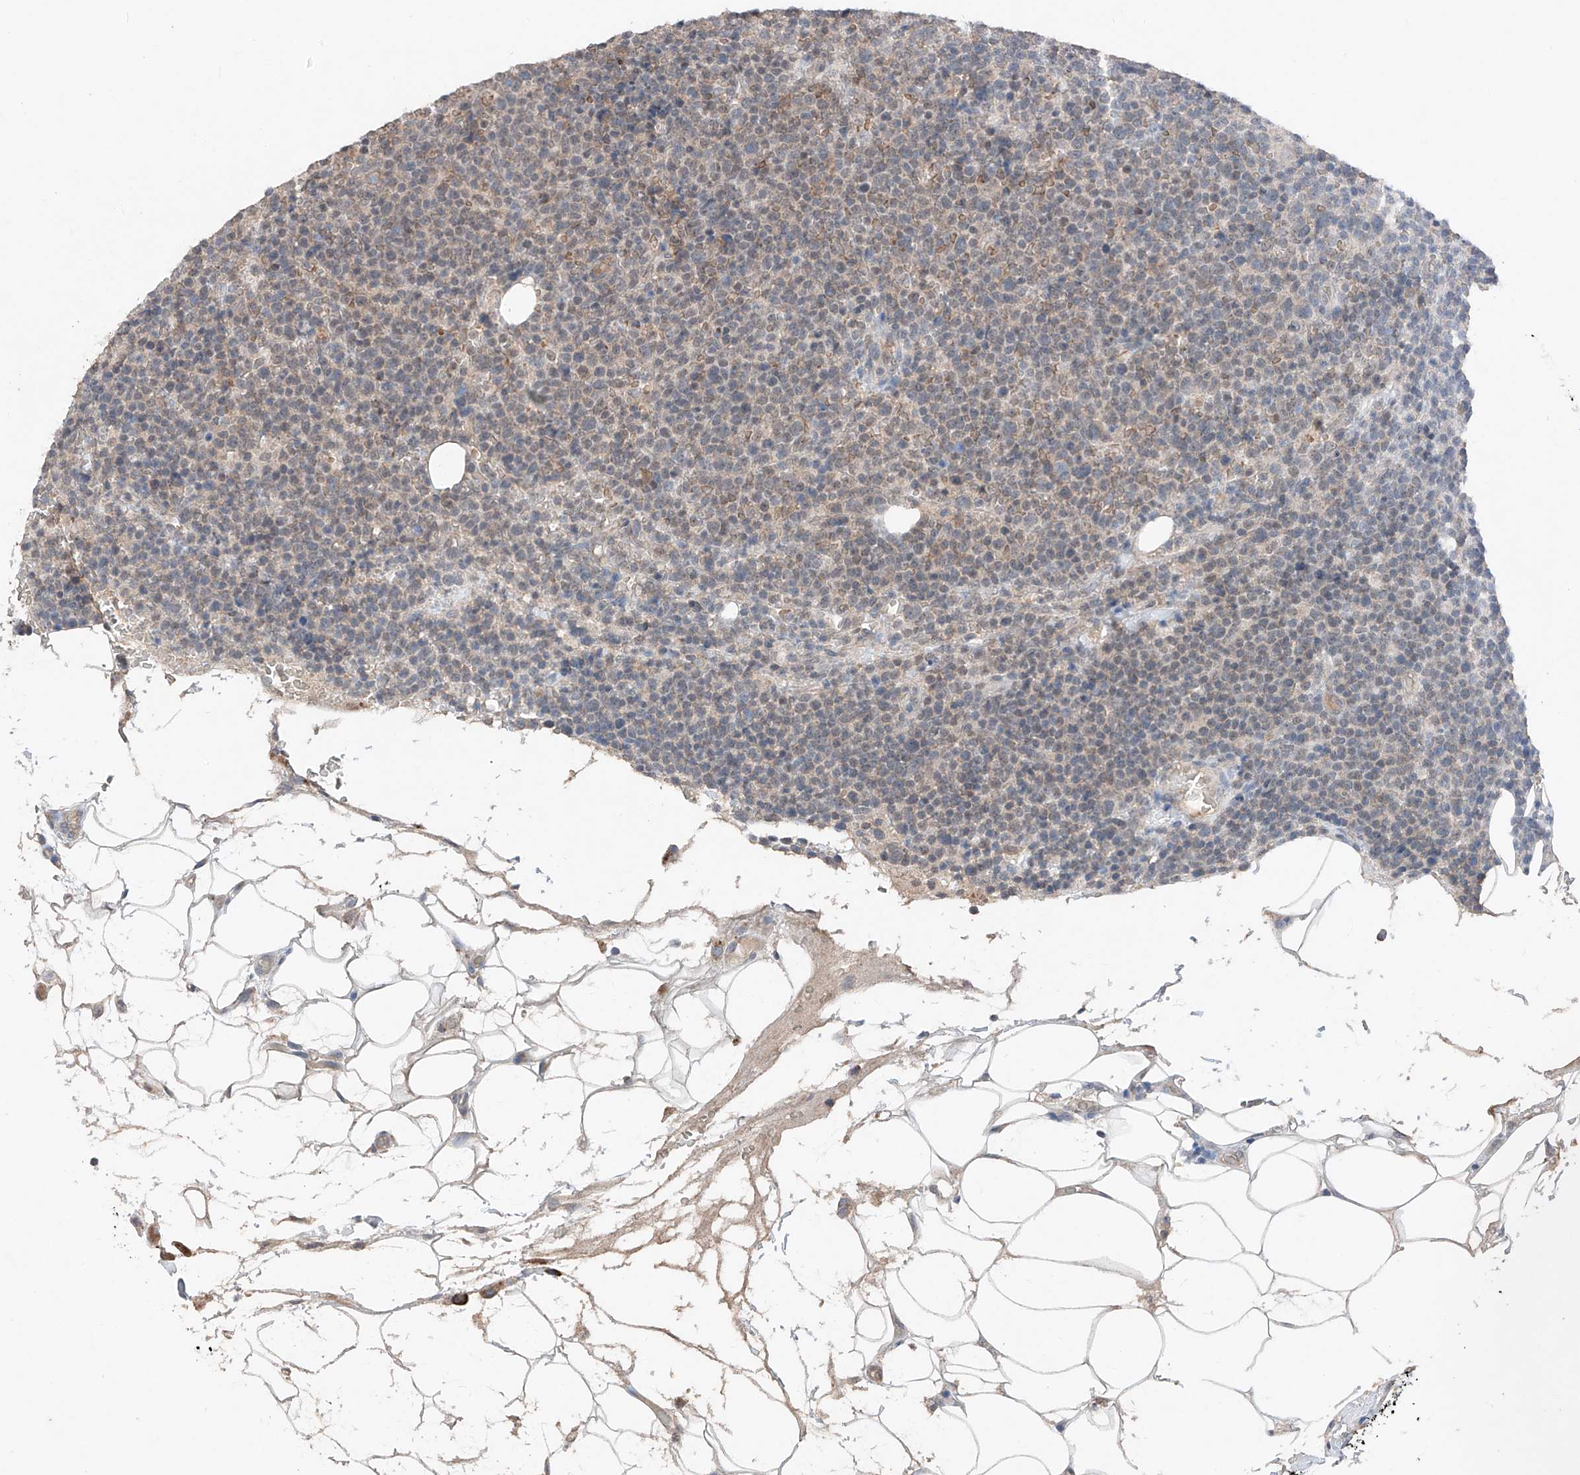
{"staining": {"intensity": "weak", "quantity": "25%-75%", "location": "nuclear"}, "tissue": "lymphoma", "cell_type": "Tumor cells", "image_type": "cancer", "snomed": [{"axis": "morphology", "description": "Malignant lymphoma, non-Hodgkin's type, High grade"}, {"axis": "topography", "description": "Lymph node"}], "caption": "Human lymphoma stained for a protein (brown) reveals weak nuclear positive expression in about 25%-75% of tumor cells.", "gene": "TBX4", "patient": {"sex": "male", "age": 61}}